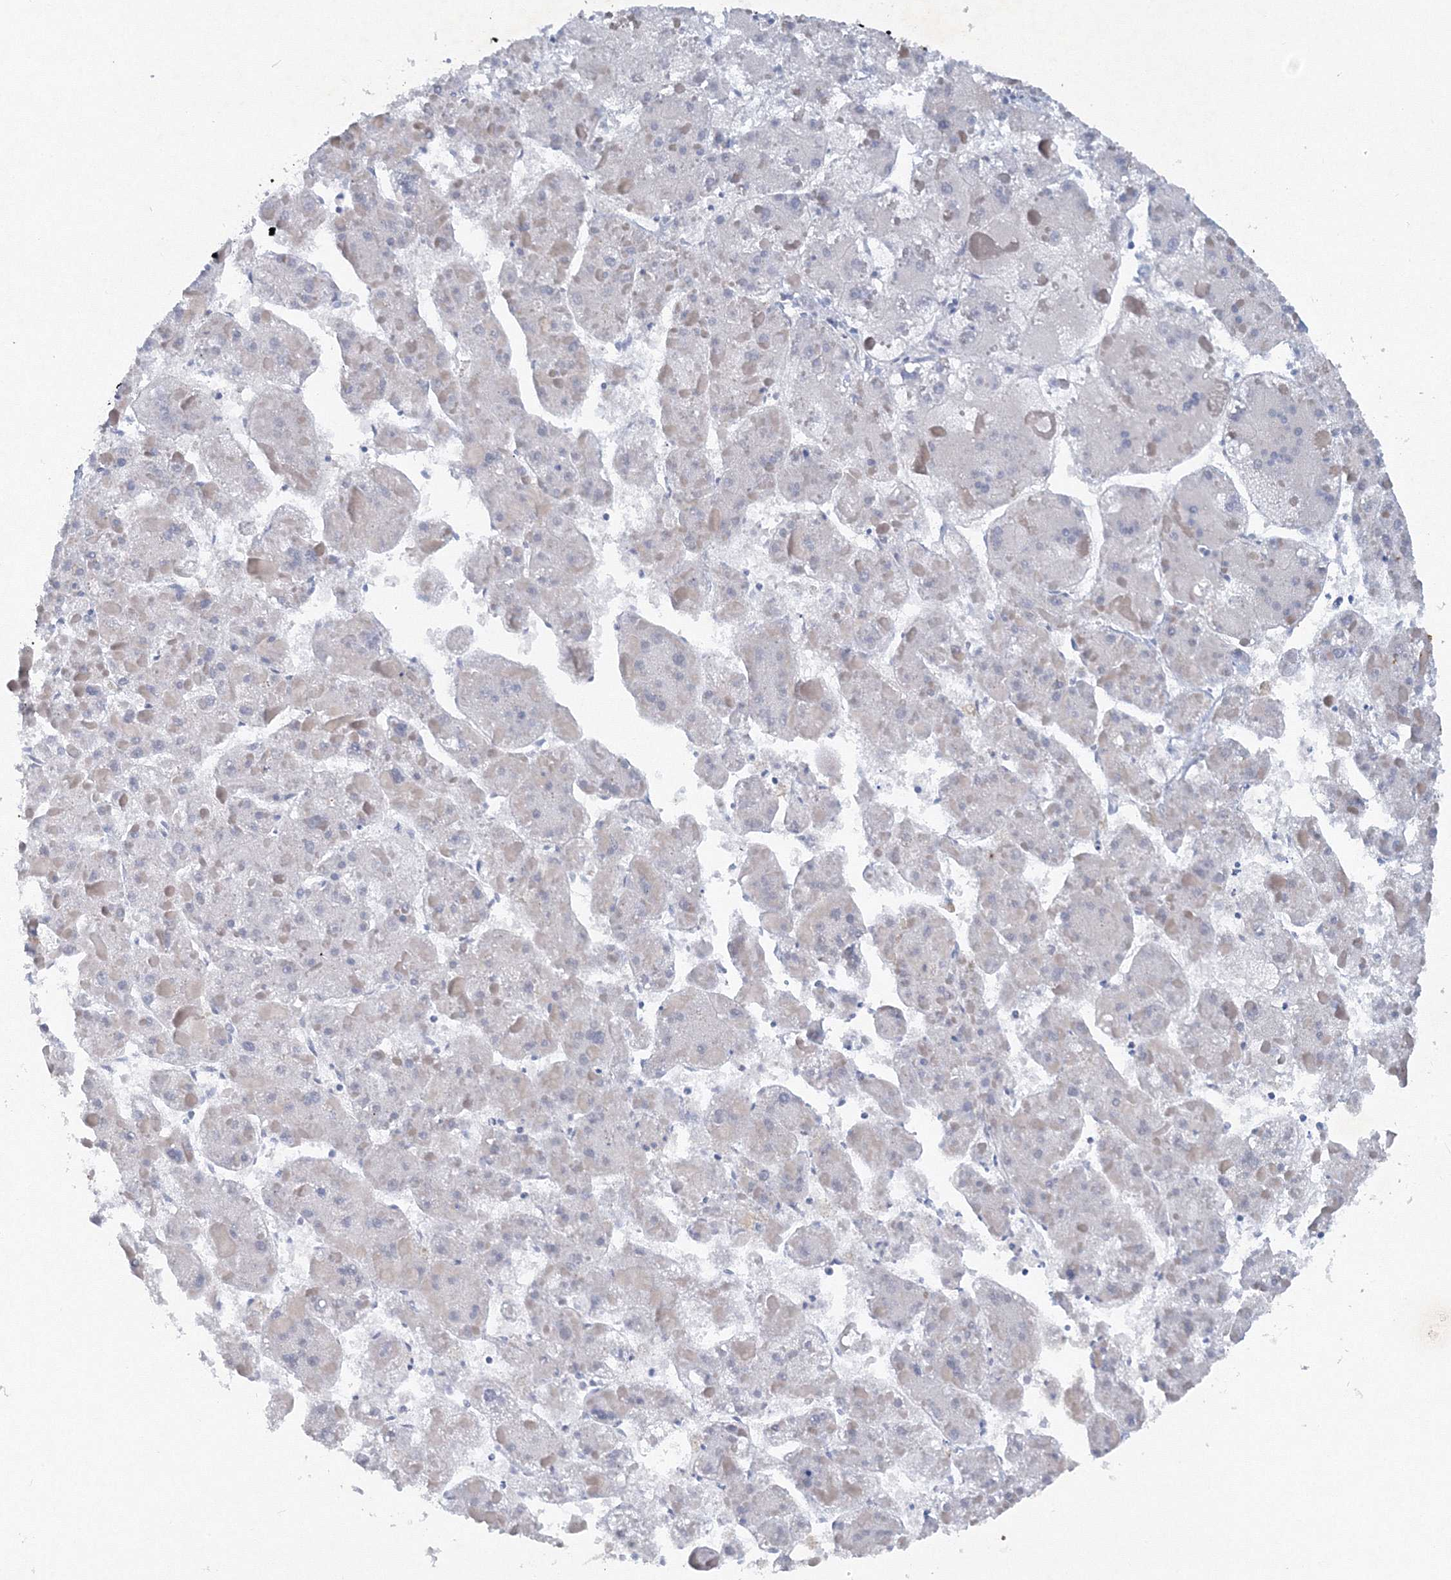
{"staining": {"intensity": "negative", "quantity": "none", "location": "none"}, "tissue": "liver cancer", "cell_type": "Tumor cells", "image_type": "cancer", "snomed": [{"axis": "morphology", "description": "Carcinoma, Hepatocellular, NOS"}, {"axis": "topography", "description": "Liver"}], "caption": "Protein analysis of liver cancer demonstrates no significant positivity in tumor cells. The staining is performed using DAB brown chromogen with nuclei counter-stained in using hematoxylin.", "gene": "TANC1", "patient": {"sex": "female", "age": 73}}